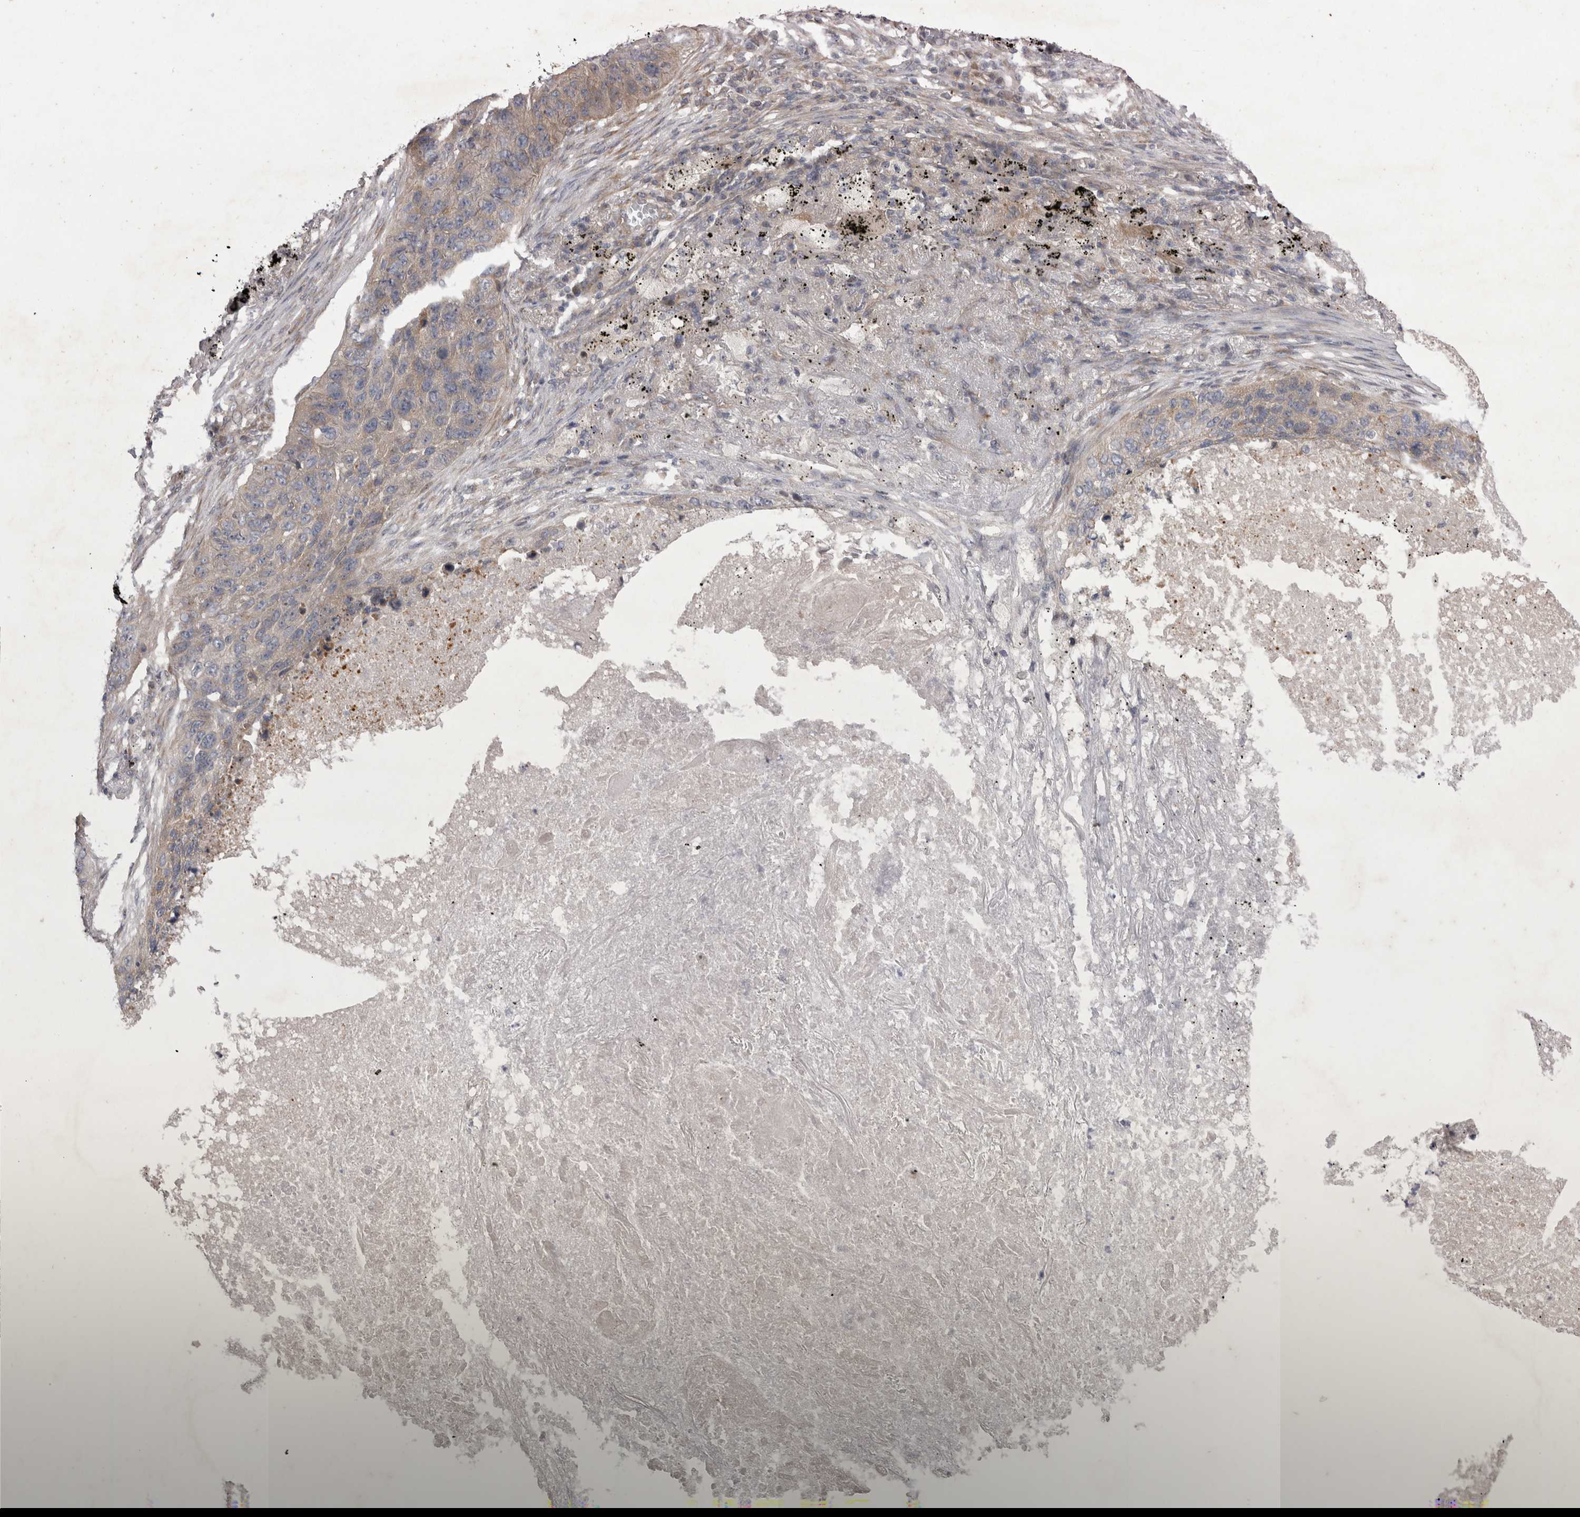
{"staining": {"intensity": "negative", "quantity": "none", "location": "none"}, "tissue": "lung cancer", "cell_type": "Tumor cells", "image_type": "cancer", "snomed": [{"axis": "morphology", "description": "Squamous cell carcinoma, NOS"}, {"axis": "topography", "description": "Lung"}], "caption": "Immunohistochemistry image of neoplastic tissue: human lung cancer stained with DAB (3,3'-diaminobenzidine) displays no significant protein staining in tumor cells.", "gene": "NENF", "patient": {"sex": "female", "age": 63}}